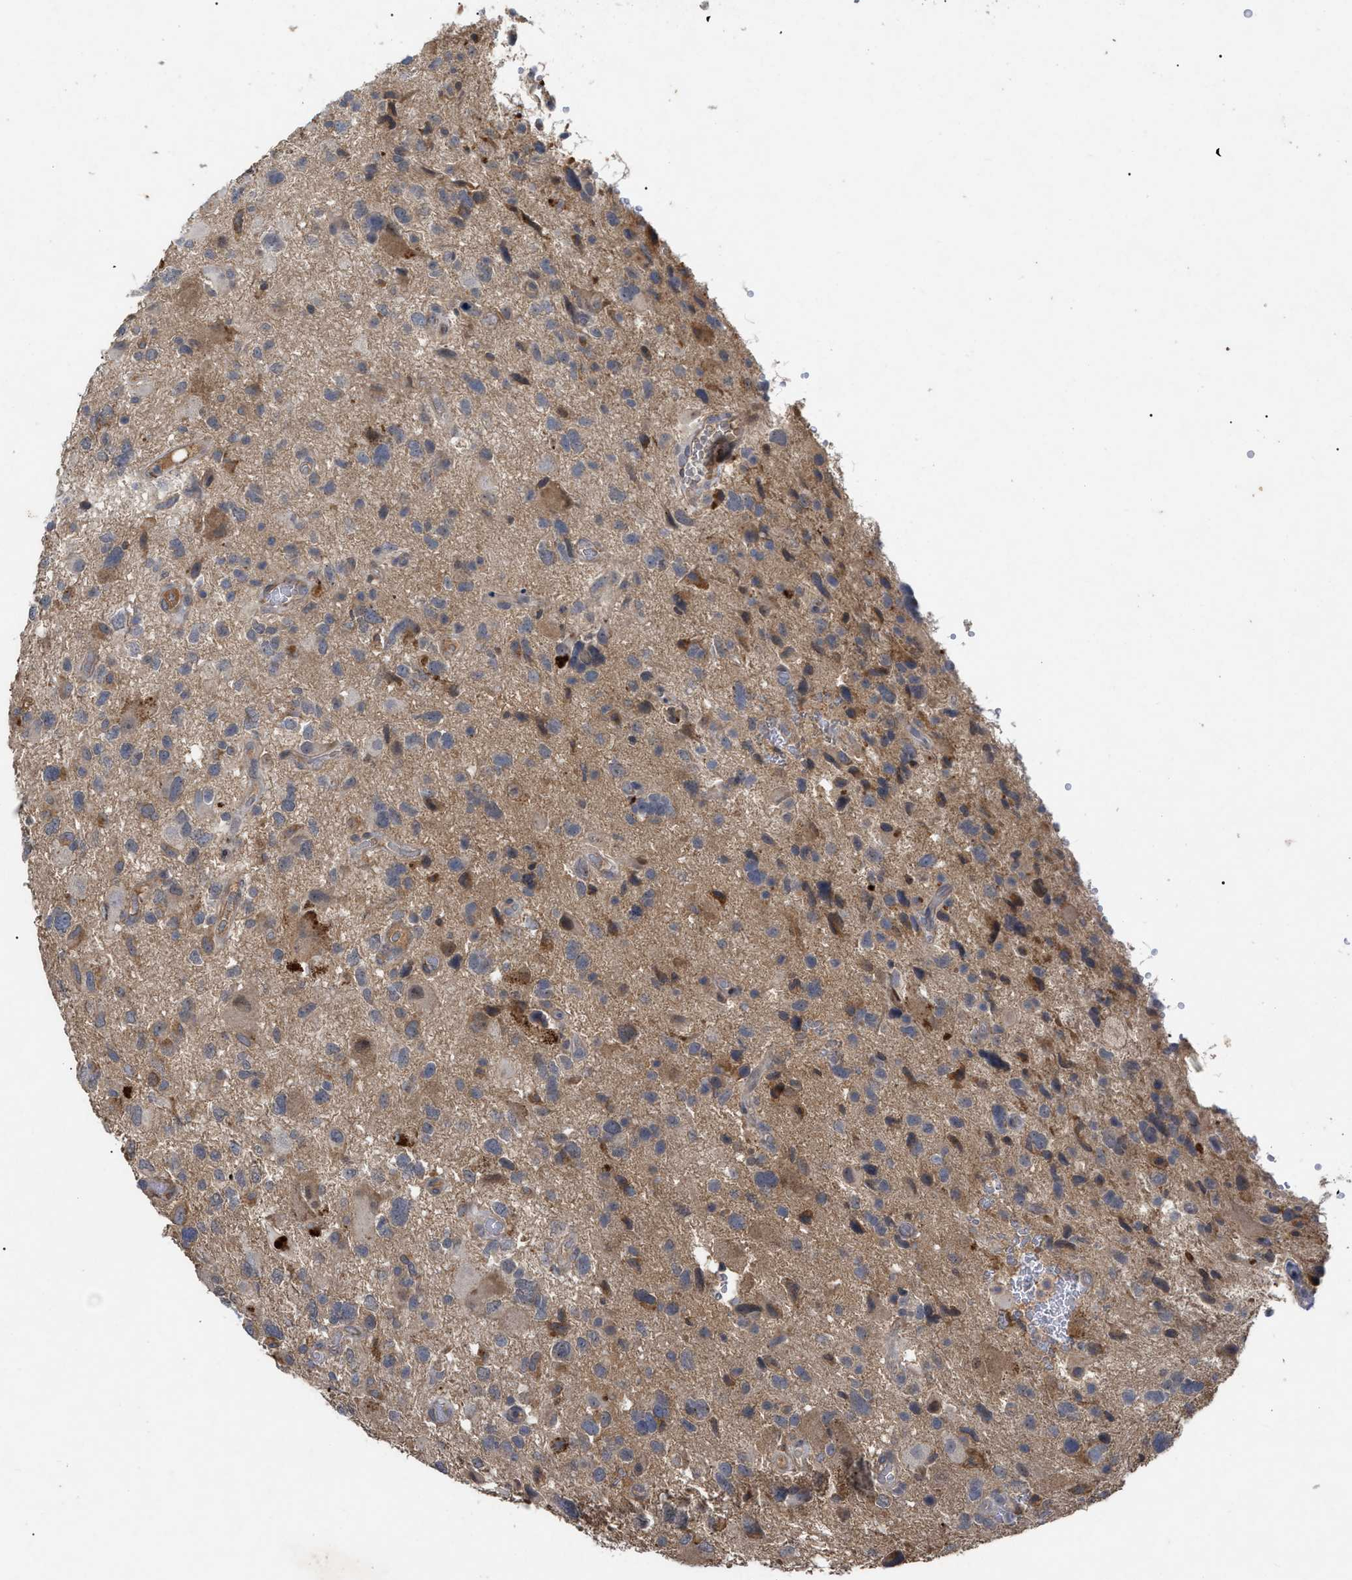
{"staining": {"intensity": "weak", "quantity": "25%-75%", "location": "cytoplasmic/membranous"}, "tissue": "glioma", "cell_type": "Tumor cells", "image_type": "cancer", "snomed": [{"axis": "morphology", "description": "Glioma, malignant, High grade"}, {"axis": "topography", "description": "Brain"}], "caption": "Tumor cells demonstrate low levels of weak cytoplasmic/membranous expression in approximately 25%-75% of cells in human glioma. The staining is performed using DAB (3,3'-diaminobenzidine) brown chromogen to label protein expression. The nuclei are counter-stained blue using hematoxylin.", "gene": "ST6GALNAC6", "patient": {"sex": "male", "age": 33}}